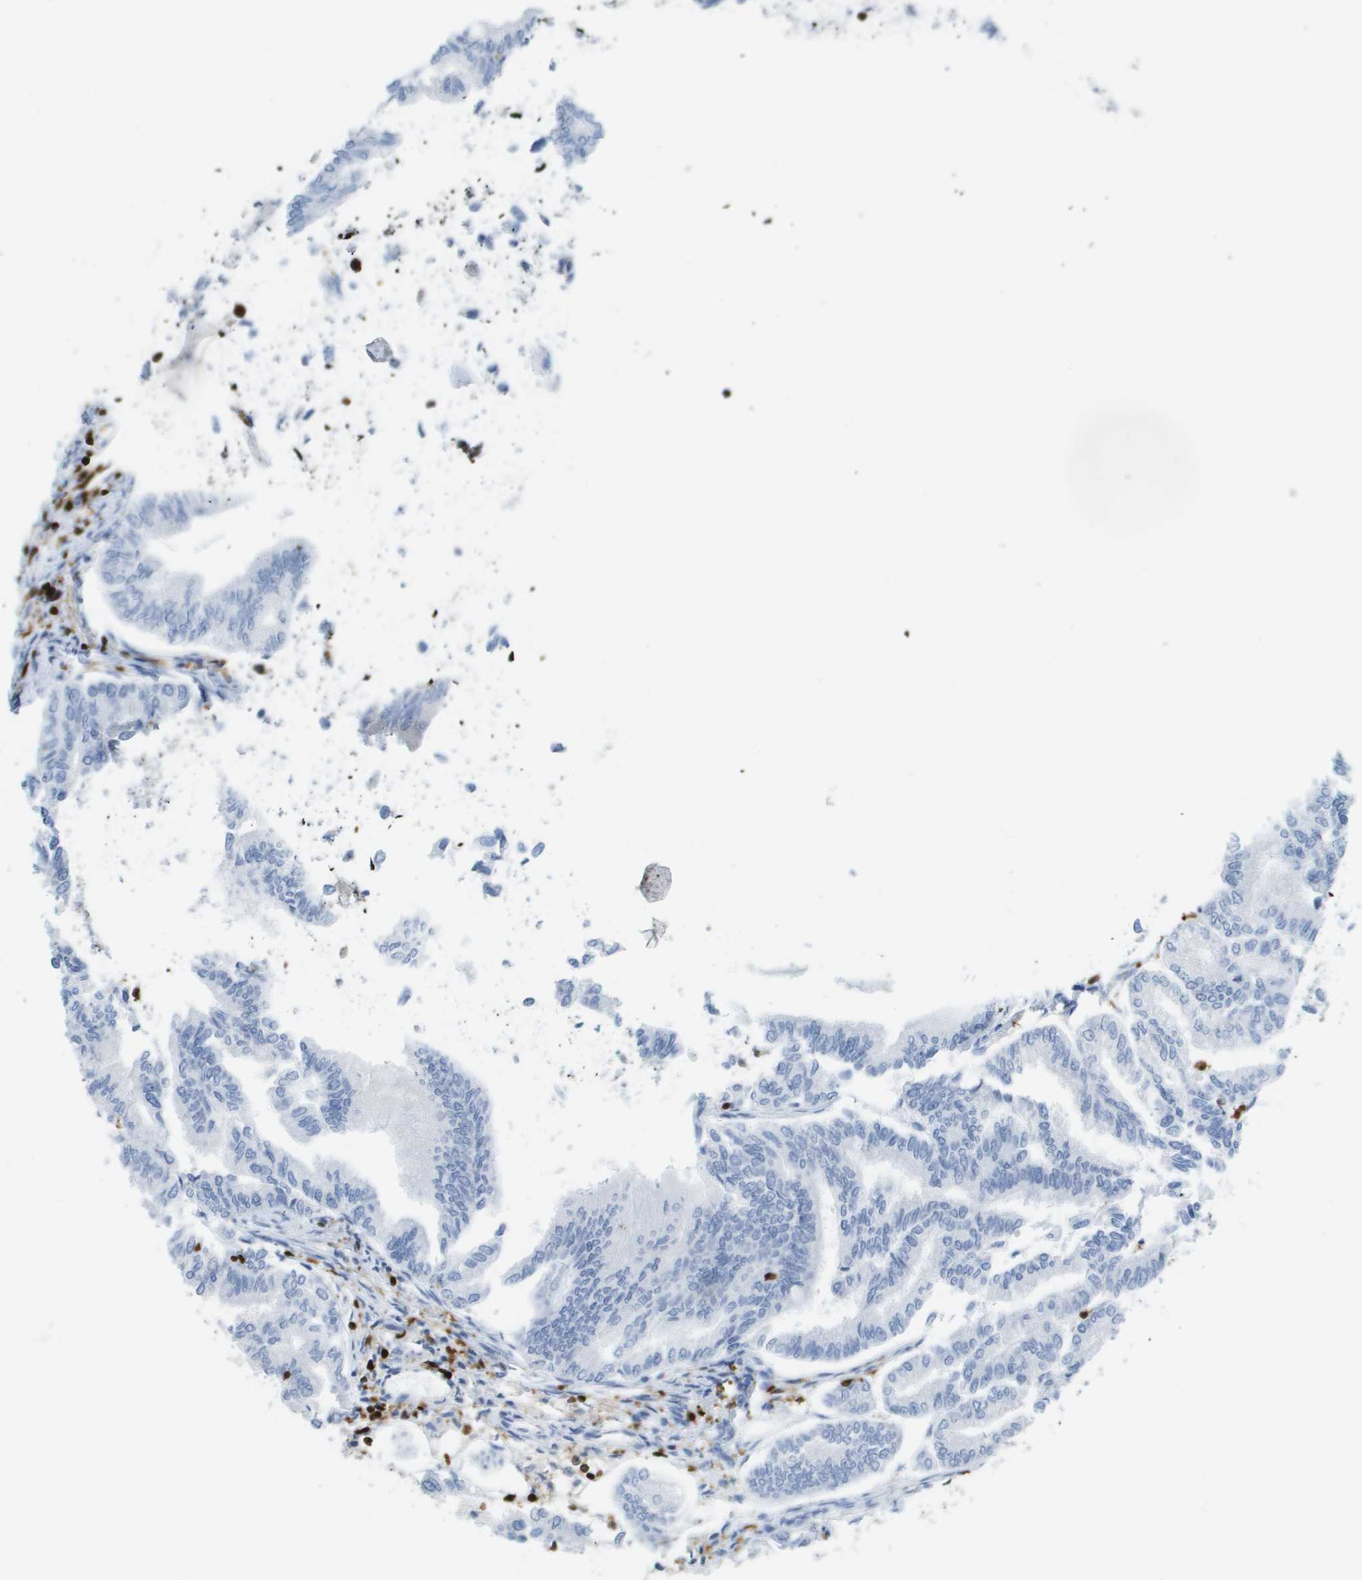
{"staining": {"intensity": "negative", "quantity": "none", "location": "none"}, "tissue": "endometrial cancer", "cell_type": "Tumor cells", "image_type": "cancer", "snomed": [{"axis": "morphology", "description": "Adenocarcinoma, NOS"}, {"axis": "topography", "description": "Endometrium"}], "caption": "Immunohistochemistry (IHC) photomicrograph of neoplastic tissue: endometrial cancer (adenocarcinoma) stained with DAB displays no significant protein positivity in tumor cells. Nuclei are stained in blue.", "gene": "DOCK5", "patient": {"sex": "female", "age": 79}}